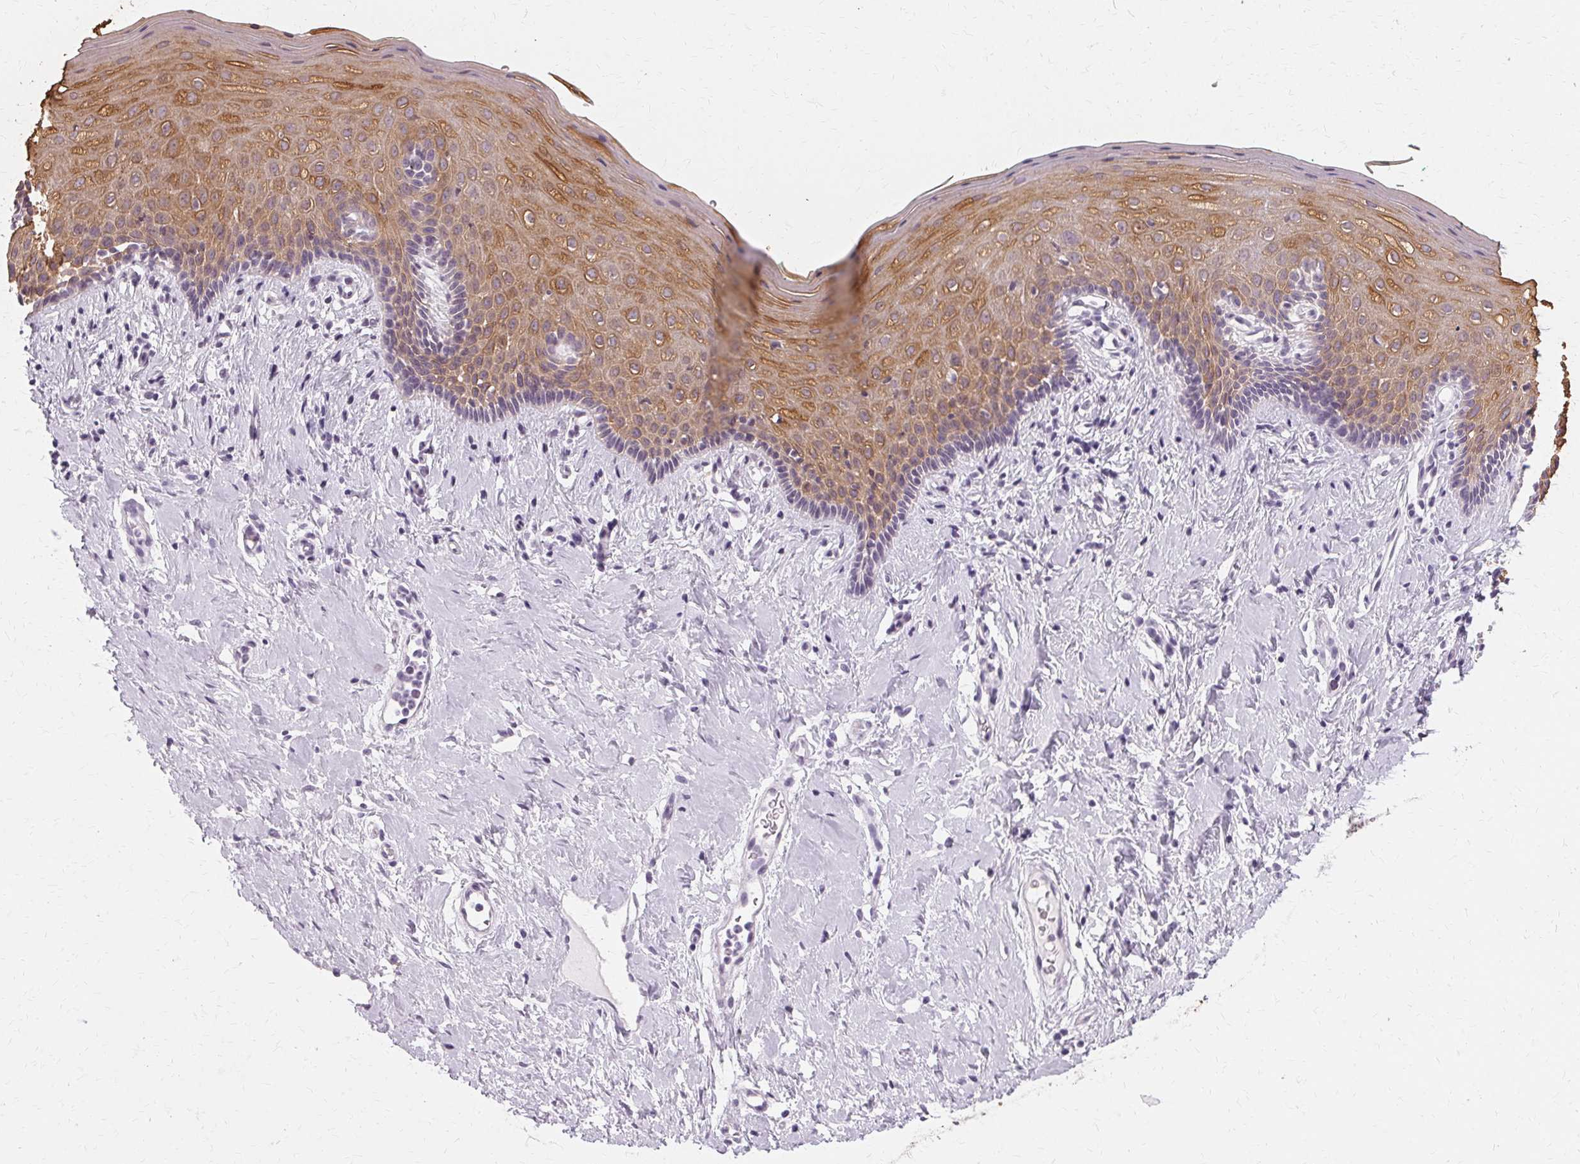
{"staining": {"intensity": "moderate", "quantity": ">75%", "location": "cytoplasmic/membranous"}, "tissue": "vagina", "cell_type": "Squamous epithelial cells", "image_type": "normal", "snomed": [{"axis": "morphology", "description": "Normal tissue, NOS"}, {"axis": "topography", "description": "Vagina"}], "caption": "Brown immunohistochemical staining in normal human vagina displays moderate cytoplasmic/membranous expression in about >75% of squamous epithelial cells. (DAB IHC, brown staining for protein, blue staining for nuclei).", "gene": "KRT6A", "patient": {"sex": "female", "age": 42}}